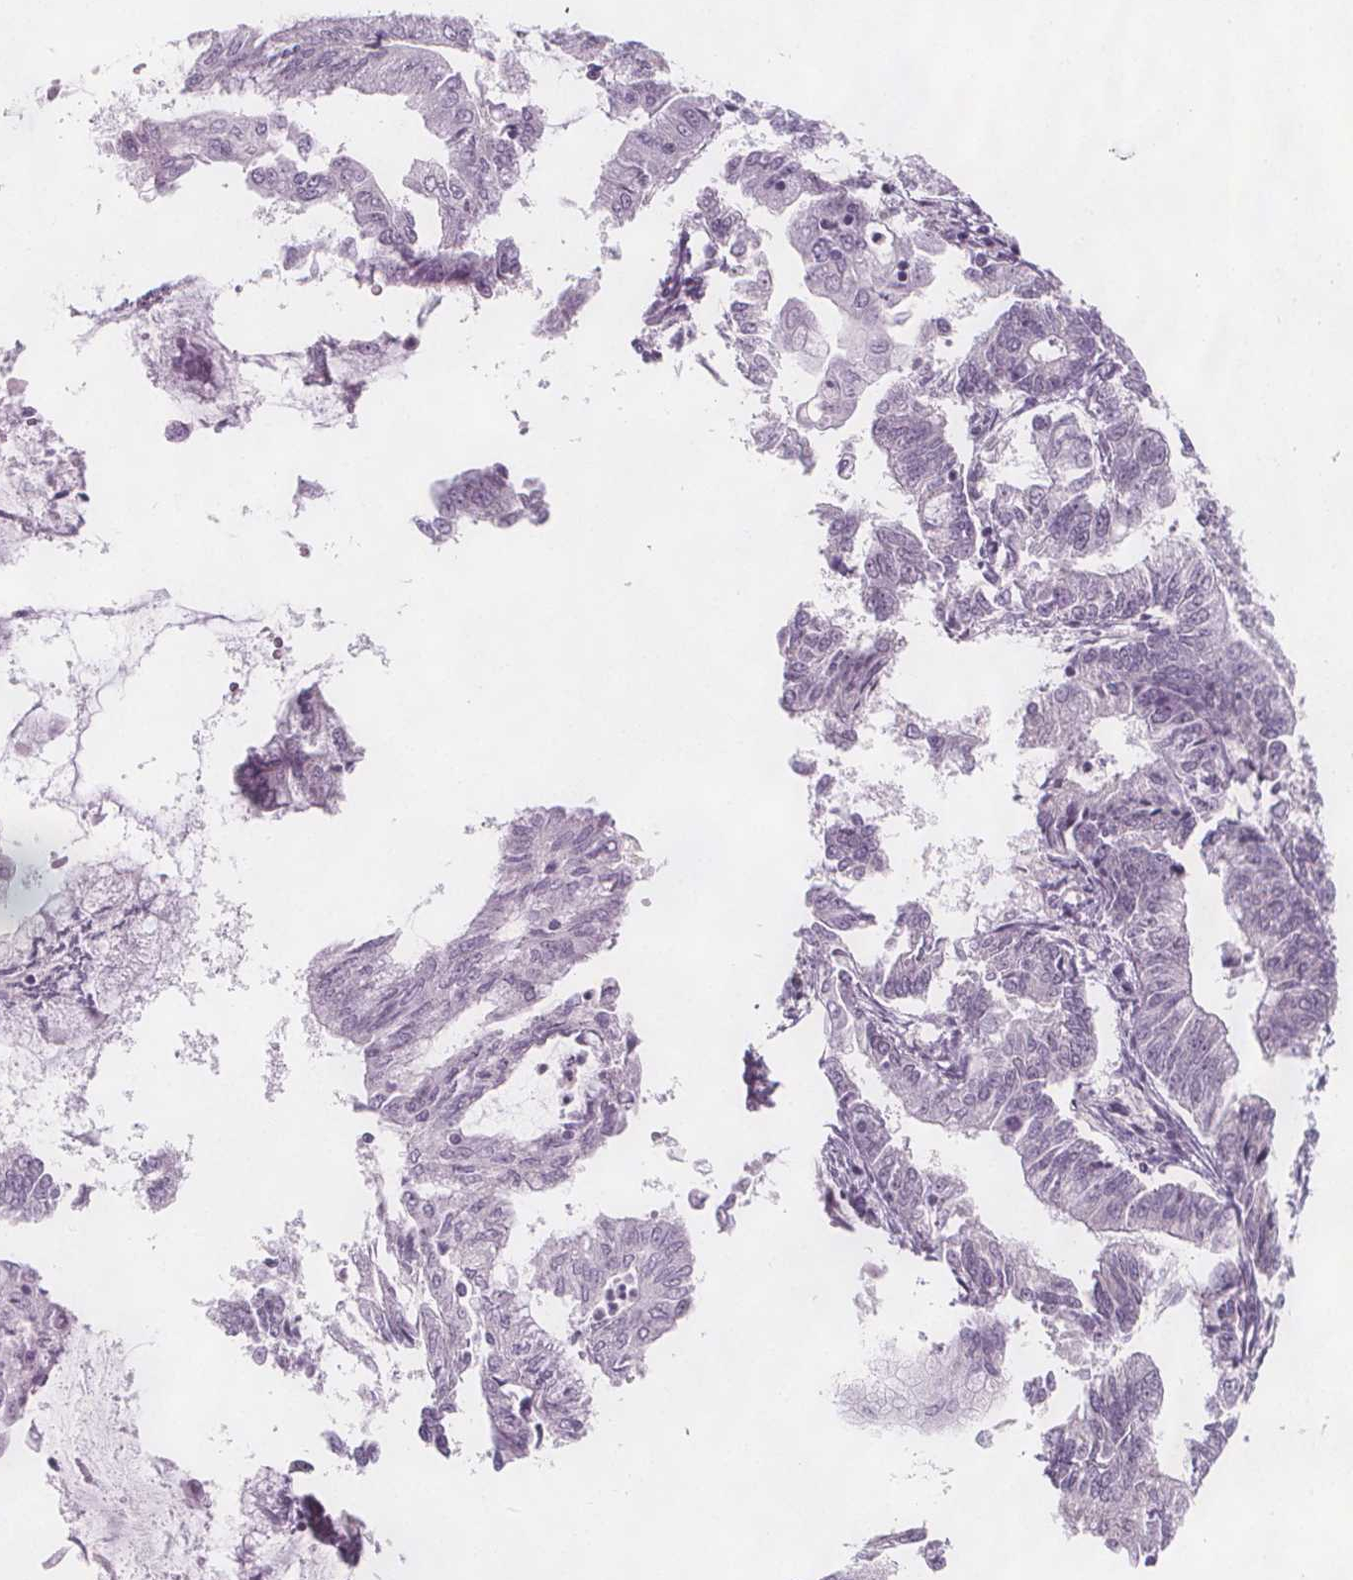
{"staining": {"intensity": "negative", "quantity": "none", "location": "none"}, "tissue": "endometrial cancer", "cell_type": "Tumor cells", "image_type": "cancer", "snomed": [{"axis": "morphology", "description": "Adenocarcinoma, NOS"}, {"axis": "topography", "description": "Endometrium"}], "caption": "IHC image of human endometrial adenocarcinoma stained for a protein (brown), which shows no positivity in tumor cells.", "gene": "C1orf167", "patient": {"sex": "female", "age": 55}}